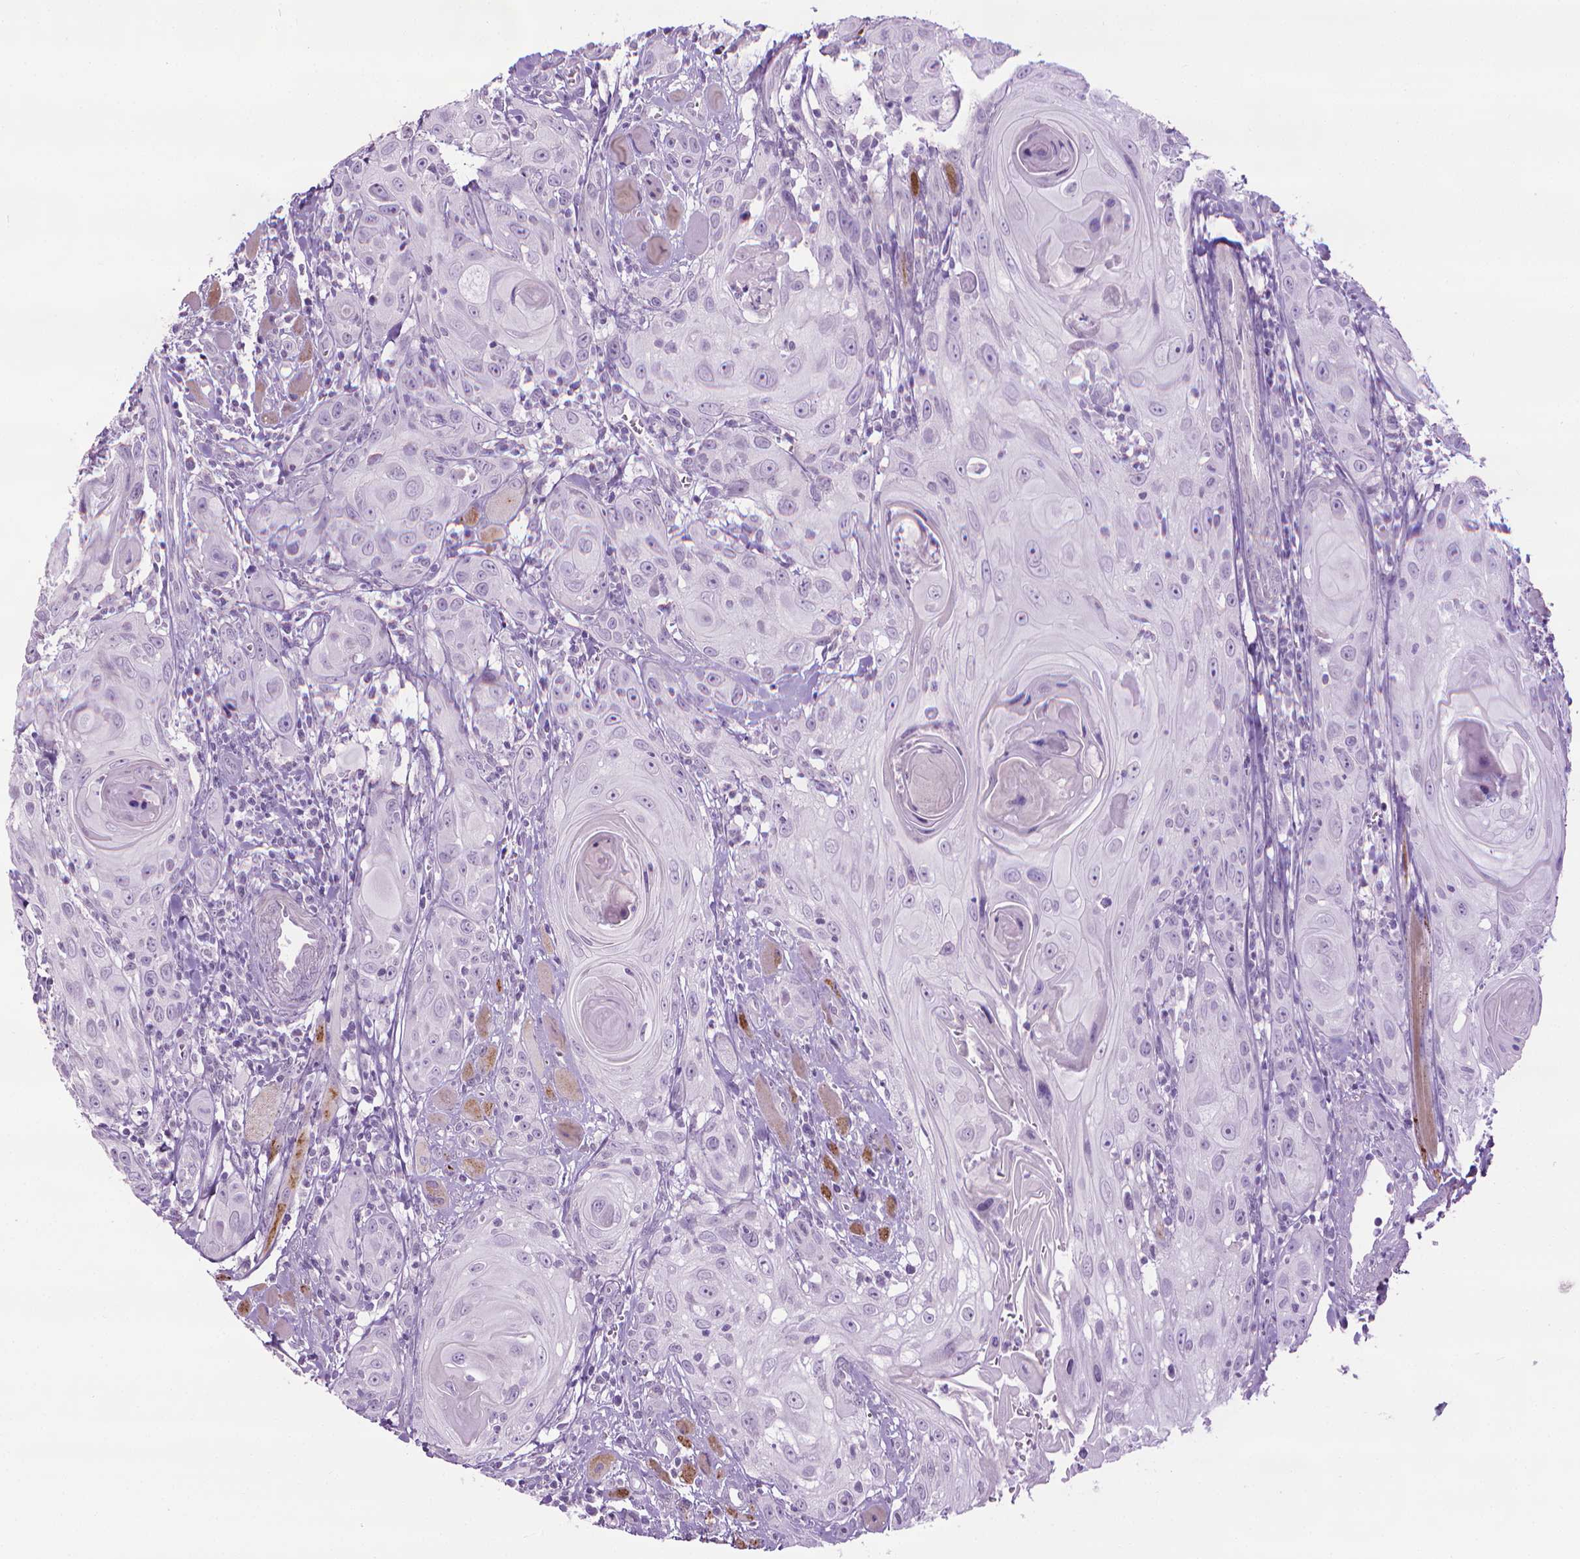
{"staining": {"intensity": "negative", "quantity": "none", "location": "none"}, "tissue": "head and neck cancer", "cell_type": "Tumor cells", "image_type": "cancer", "snomed": [{"axis": "morphology", "description": "Squamous cell carcinoma, NOS"}, {"axis": "topography", "description": "Head-Neck"}], "caption": "IHC image of head and neck cancer stained for a protein (brown), which shows no staining in tumor cells.", "gene": "DNAI7", "patient": {"sex": "female", "age": 80}}